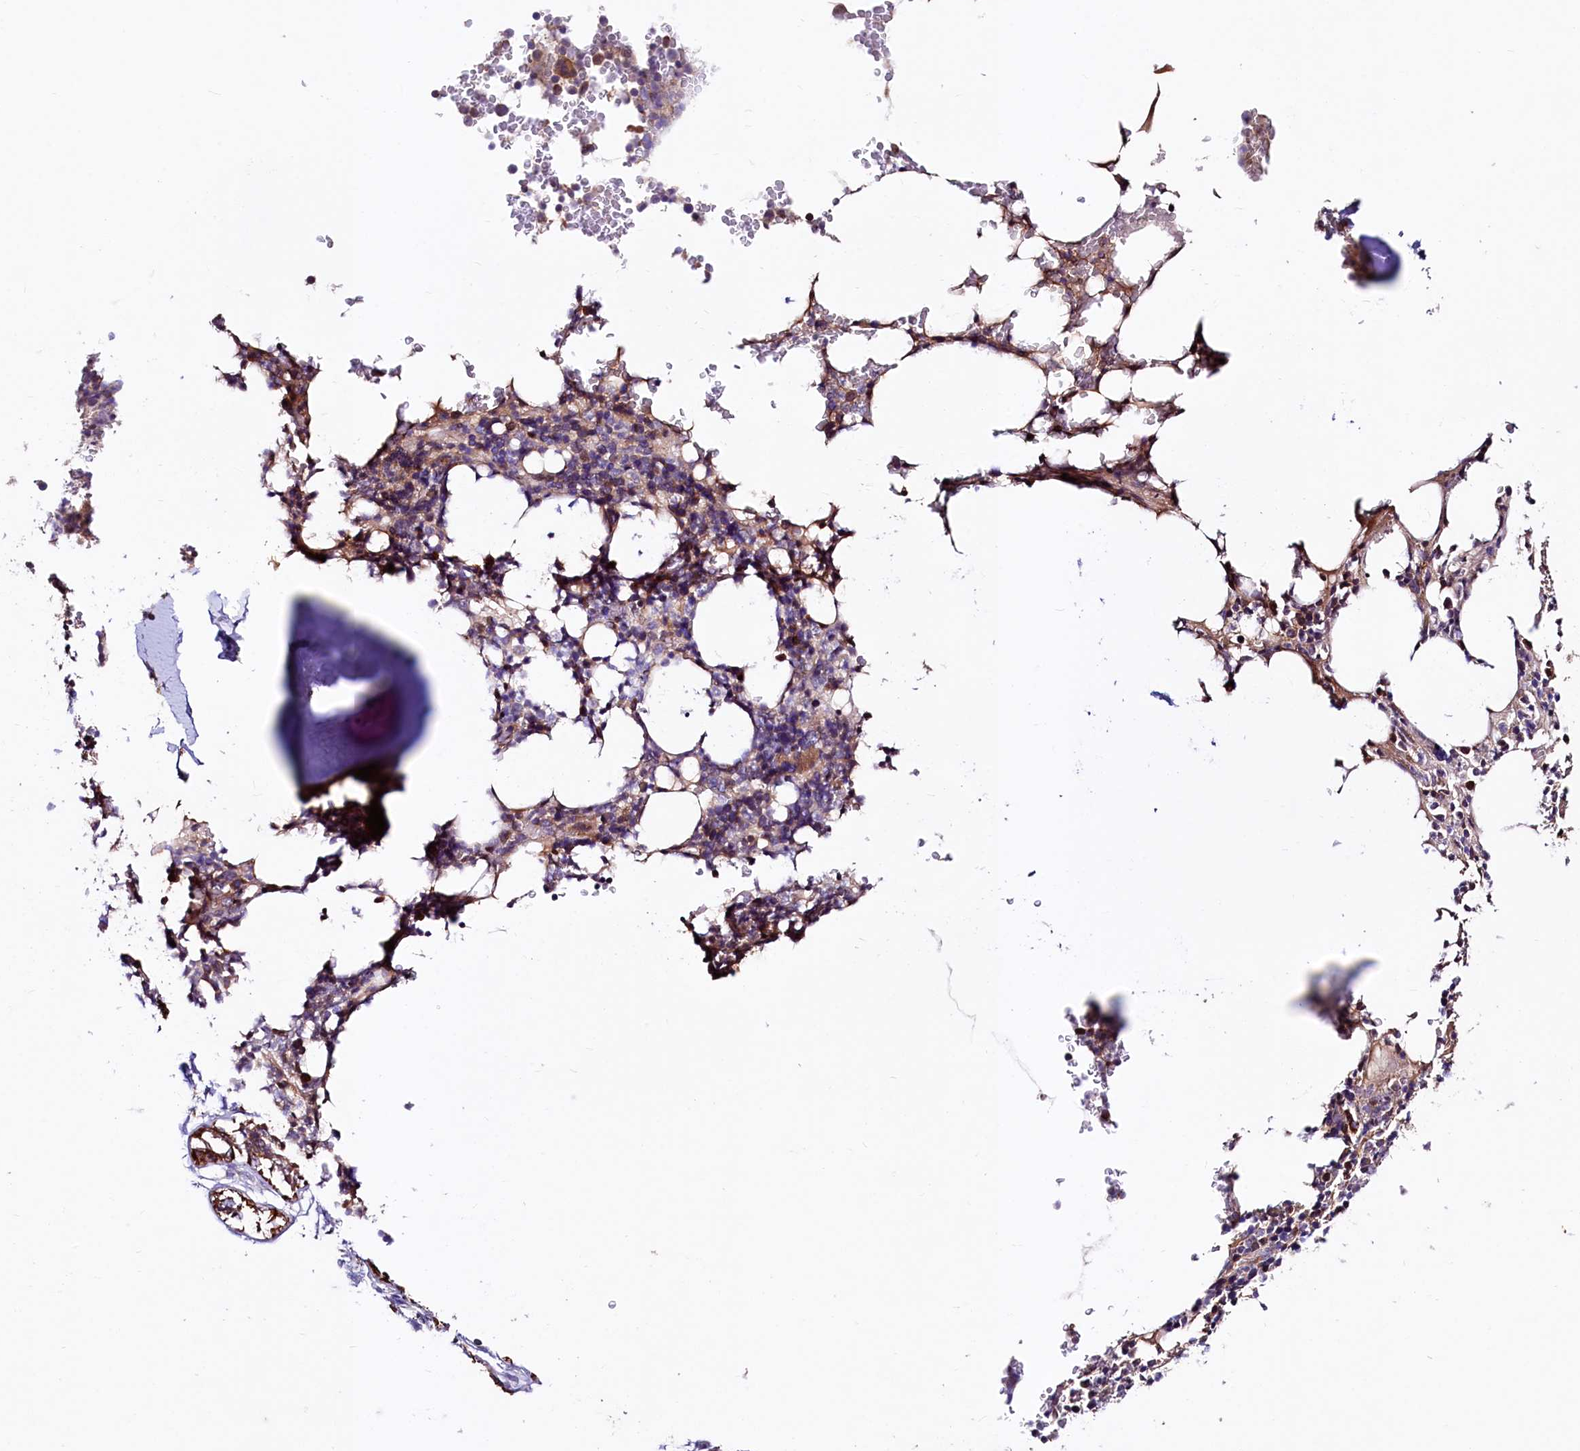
{"staining": {"intensity": "moderate", "quantity": "<25%", "location": "cytoplasmic/membranous"}, "tissue": "bone marrow", "cell_type": "Hematopoietic cells", "image_type": "normal", "snomed": [{"axis": "morphology", "description": "Normal tissue, NOS"}, {"axis": "topography", "description": "Bone marrow"}], "caption": "This micrograph demonstrates unremarkable bone marrow stained with IHC to label a protein in brown. The cytoplasmic/membranous of hematopoietic cells show moderate positivity for the protein. Nuclei are counter-stained blue.", "gene": "CIAO3", "patient": {"sex": "male", "age": 58}}